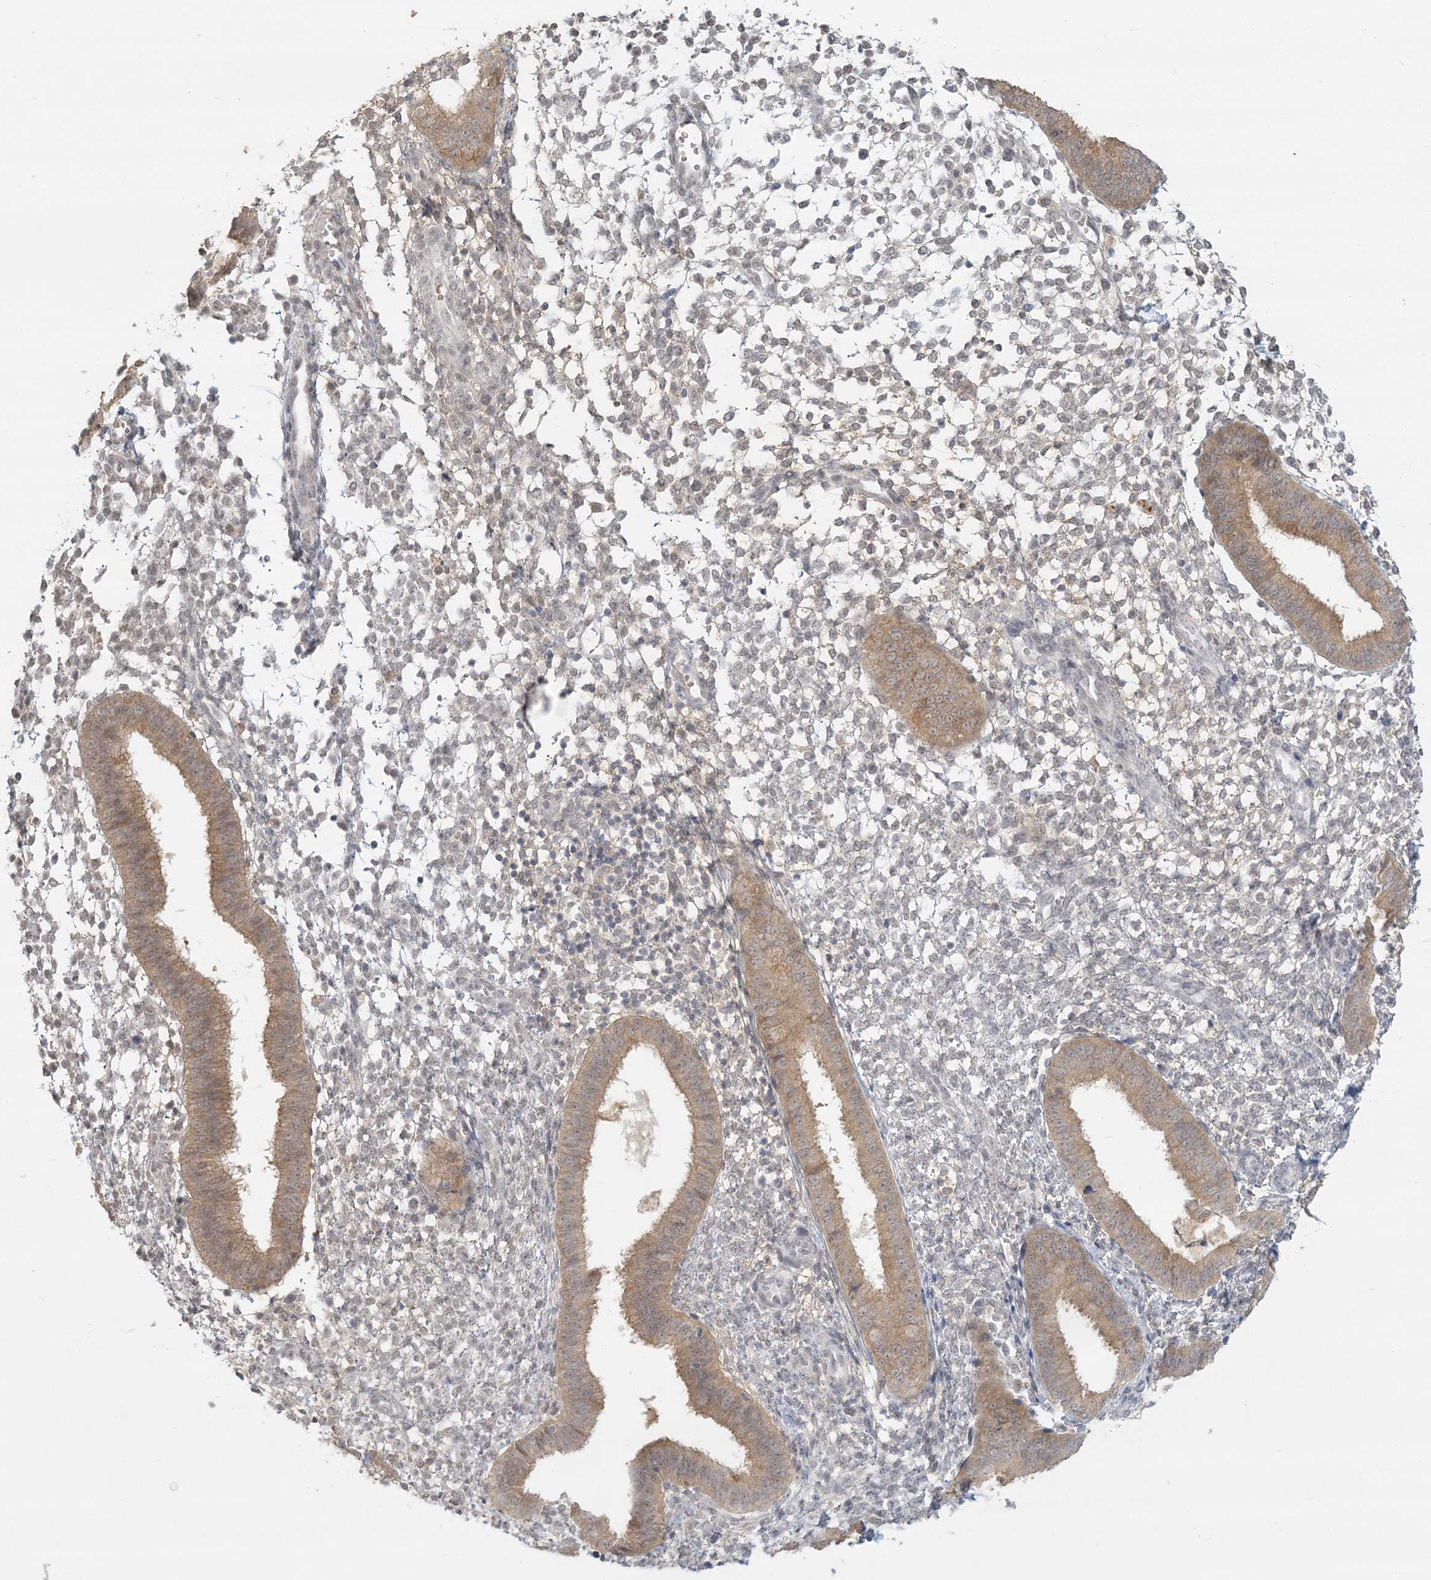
{"staining": {"intensity": "weak", "quantity": "25%-75%", "location": "nuclear"}, "tissue": "endometrium", "cell_type": "Cells in endometrial stroma", "image_type": "normal", "snomed": [{"axis": "morphology", "description": "Normal tissue, NOS"}, {"axis": "topography", "description": "Uterus"}, {"axis": "topography", "description": "Endometrium"}], "caption": "High-magnification brightfield microscopy of unremarkable endometrium stained with DAB (brown) and counterstained with hematoxylin (blue). cells in endometrial stroma exhibit weak nuclear positivity is seen in about25%-75% of cells.", "gene": "ANKS1A", "patient": {"sex": "female", "age": 48}}